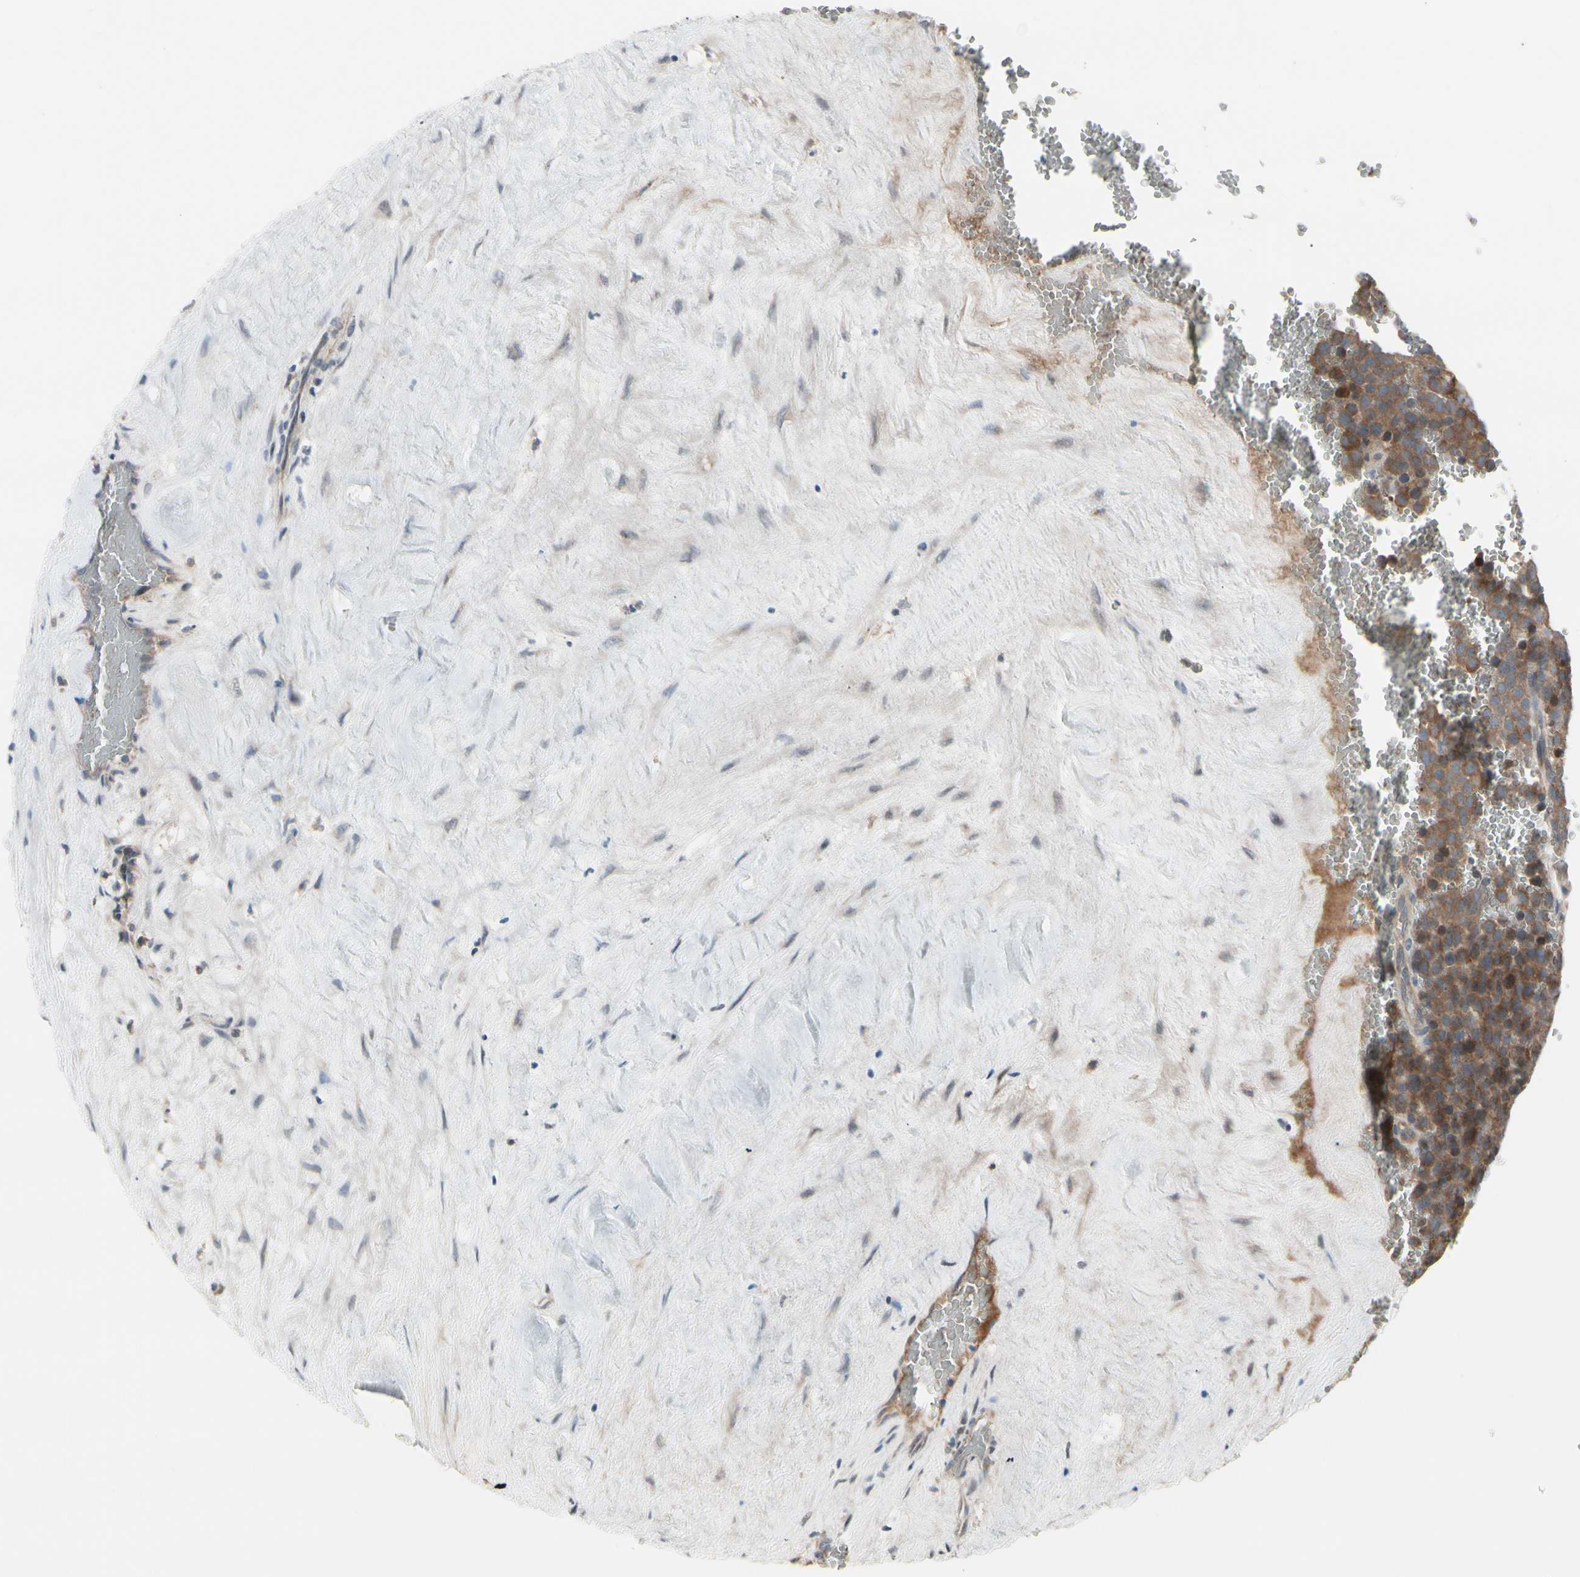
{"staining": {"intensity": "moderate", "quantity": ">75%", "location": "cytoplasmic/membranous"}, "tissue": "testis cancer", "cell_type": "Tumor cells", "image_type": "cancer", "snomed": [{"axis": "morphology", "description": "Seminoma, NOS"}, {"axis": "topography", "description": "Testis"}], "caption": "Immunohistochemistry staining of testis seminoma, which exhibits medium levels of moderate cytoplasmic/membranous staining in approximately >75% of tumor cells indicating moderate cytoplasmic/membranous protein positivity. The staining was performed using DAB (brown) for protein detection and nuclei were counterstained in hematoxylin (blue).", "gene": "SNX29", "patient": {"sex": "male", "age": 71}}